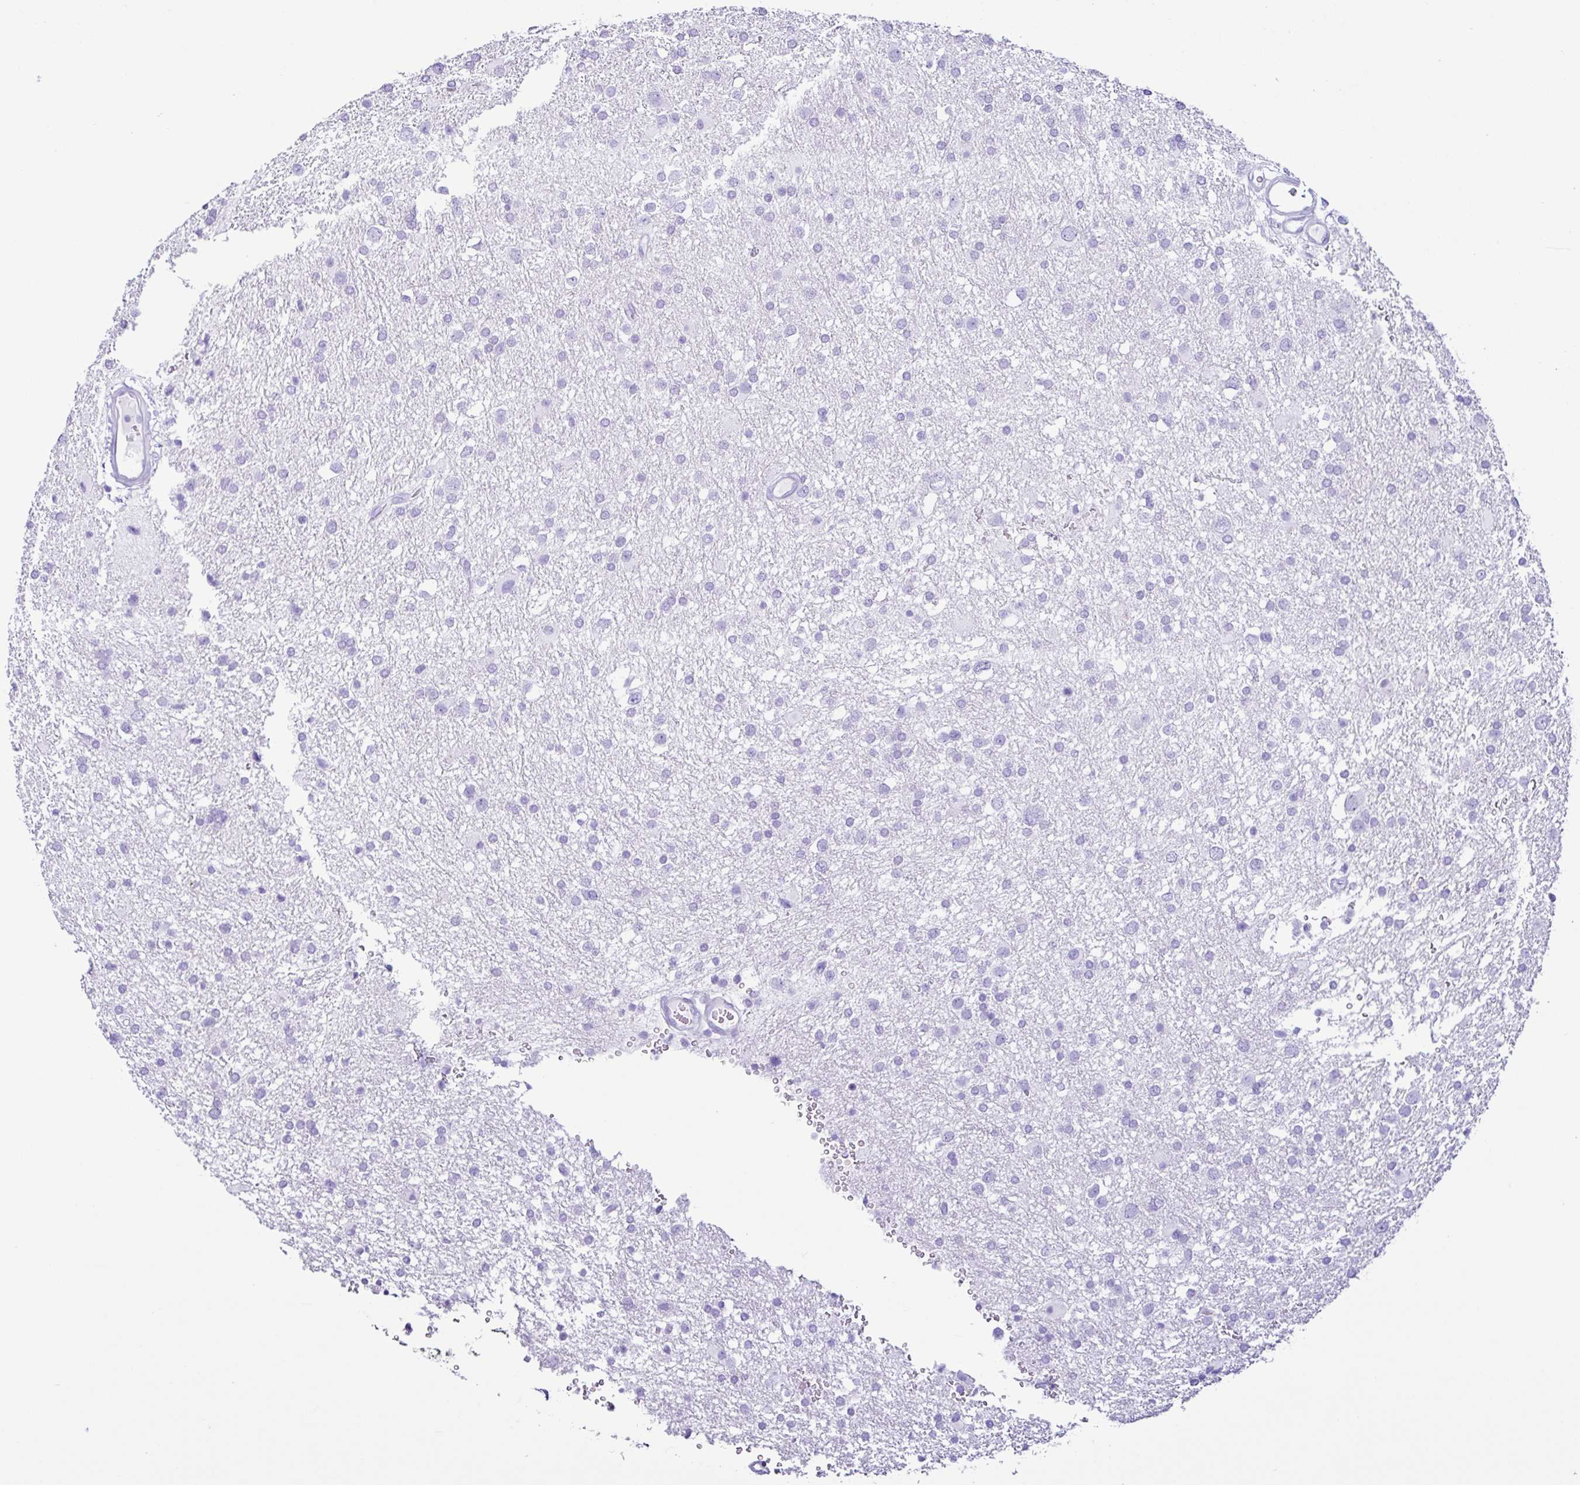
{"staining": {"intensity": "negative", "quantity": "none", "location": "none"}, "tissue": "glioma", "cell_type": "Tumor cells", "image_type": "cancer", "snomed": [{"axis": "morphology", "description": "Glioma, malignant, Low grade"}, {"axis": "topography", "description": "Brain"}], "caption": "This micrograph is of low-grade glioma (malignant) stained with immunohistochemistry (IHC) to label a protein in brown with the nuclei are counter-stained blue. There is no staining in tumor cells. (DAB (3,3'-diaminobenzidine) immunohistochemistry (IHC), high magnification).", "gene": "PIGF", "patient": {"sex": "female", "age": 32}}